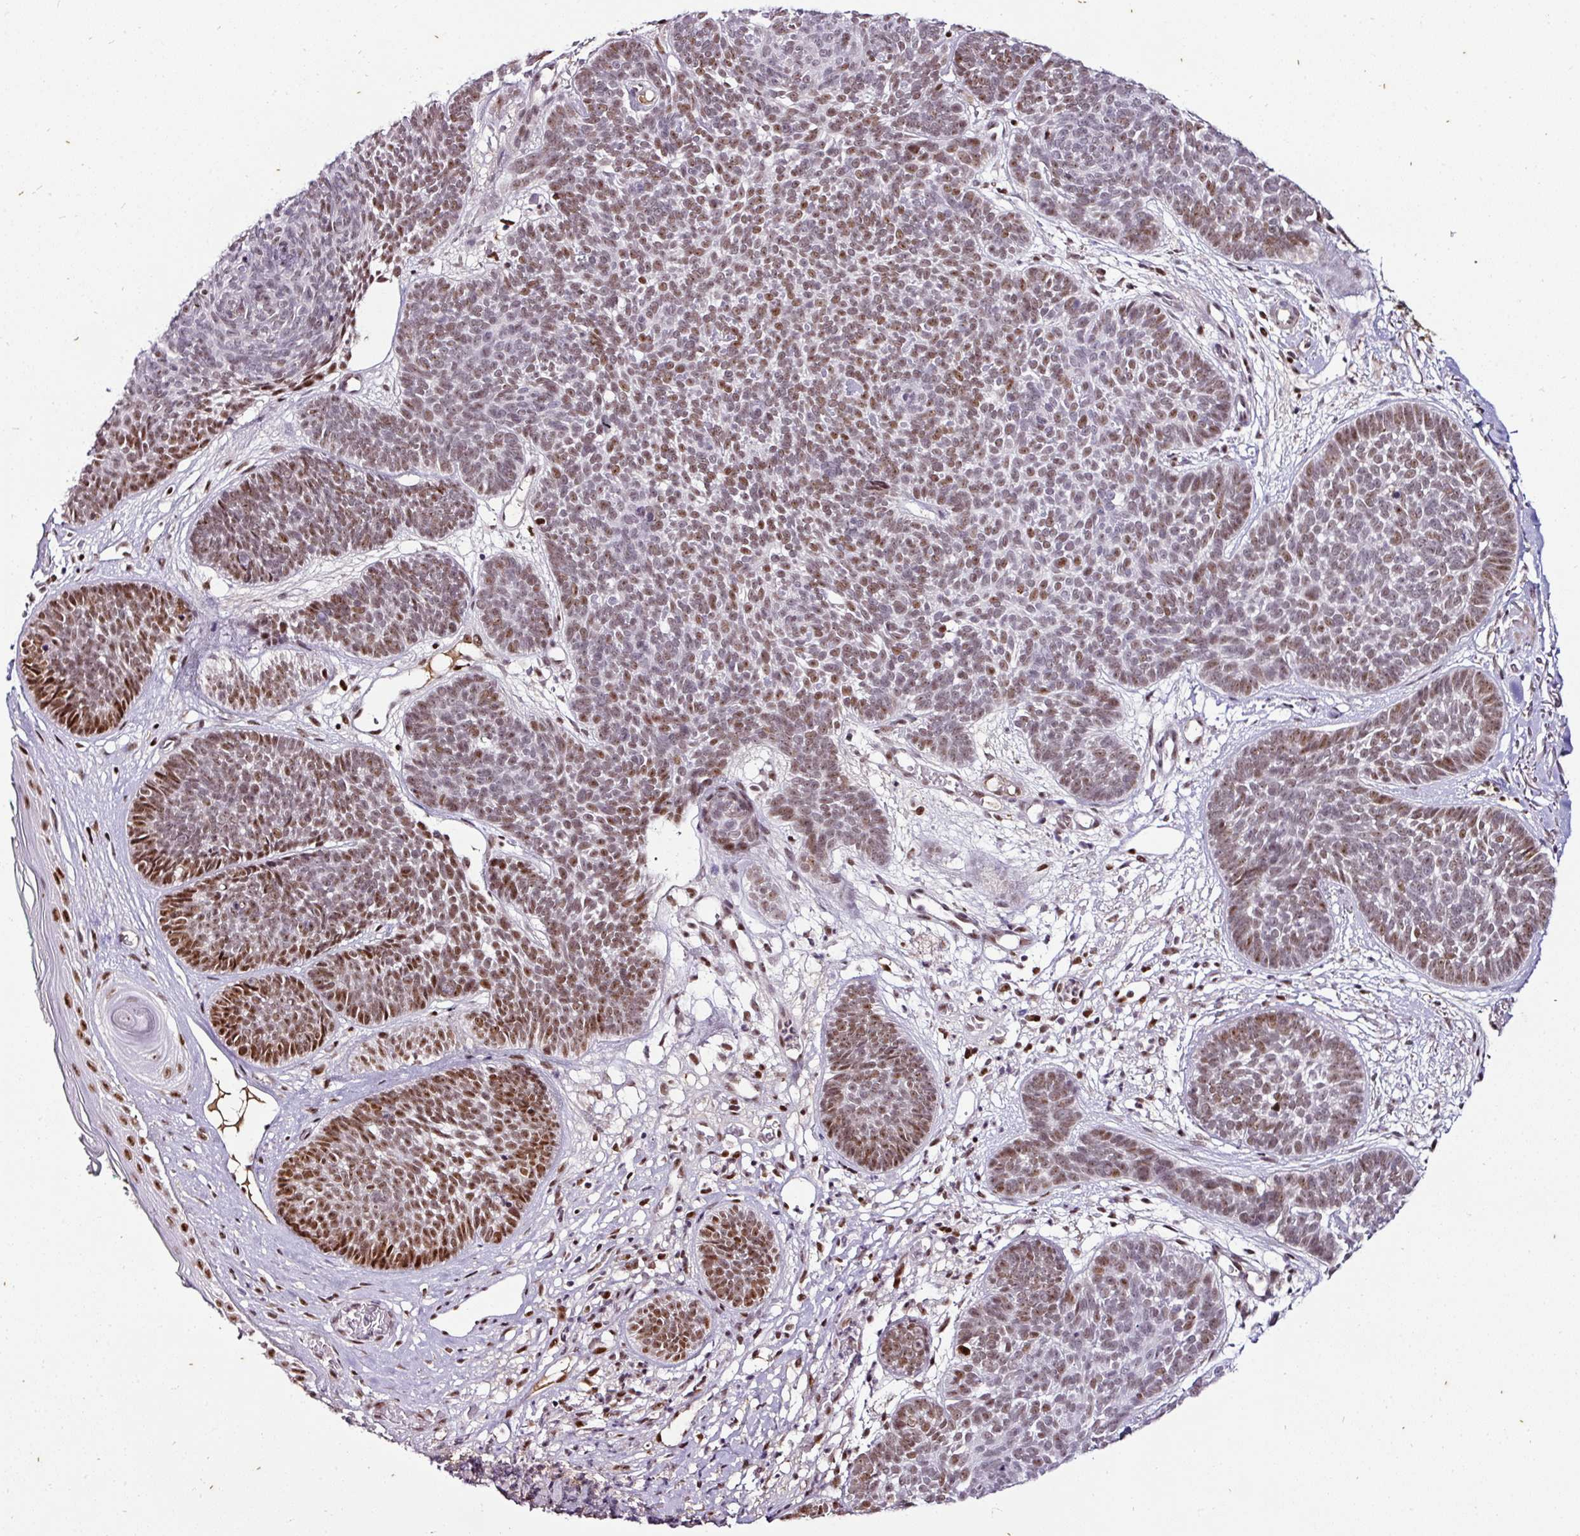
{"staining": {"intensity": "moderate", "quantity": ">75%", "location": "nuclear"}, "tissue": "skin cancer", "cell_type": "Tumor cells", "image_type": "cancer", "snomed": [{"axis": "morphology", "description": "Basal cell carcinoma"}, {"axis": "topography", "description": "Skin"}, {"axis": "topography", "description": "Skin of neck"}, {"axis": "topography", "description": "Skin of shoulder"}, {"axis": "topography", "description": "Skin of back"}], "caption": "This is a micrograph of immunohistochemistry staining of basal cell carcinoma (skin), which shows moderate positivity in the nuclear of tumor cells.", "gene": "KLF16", "patient": {"sex": "male", "age": 80}}